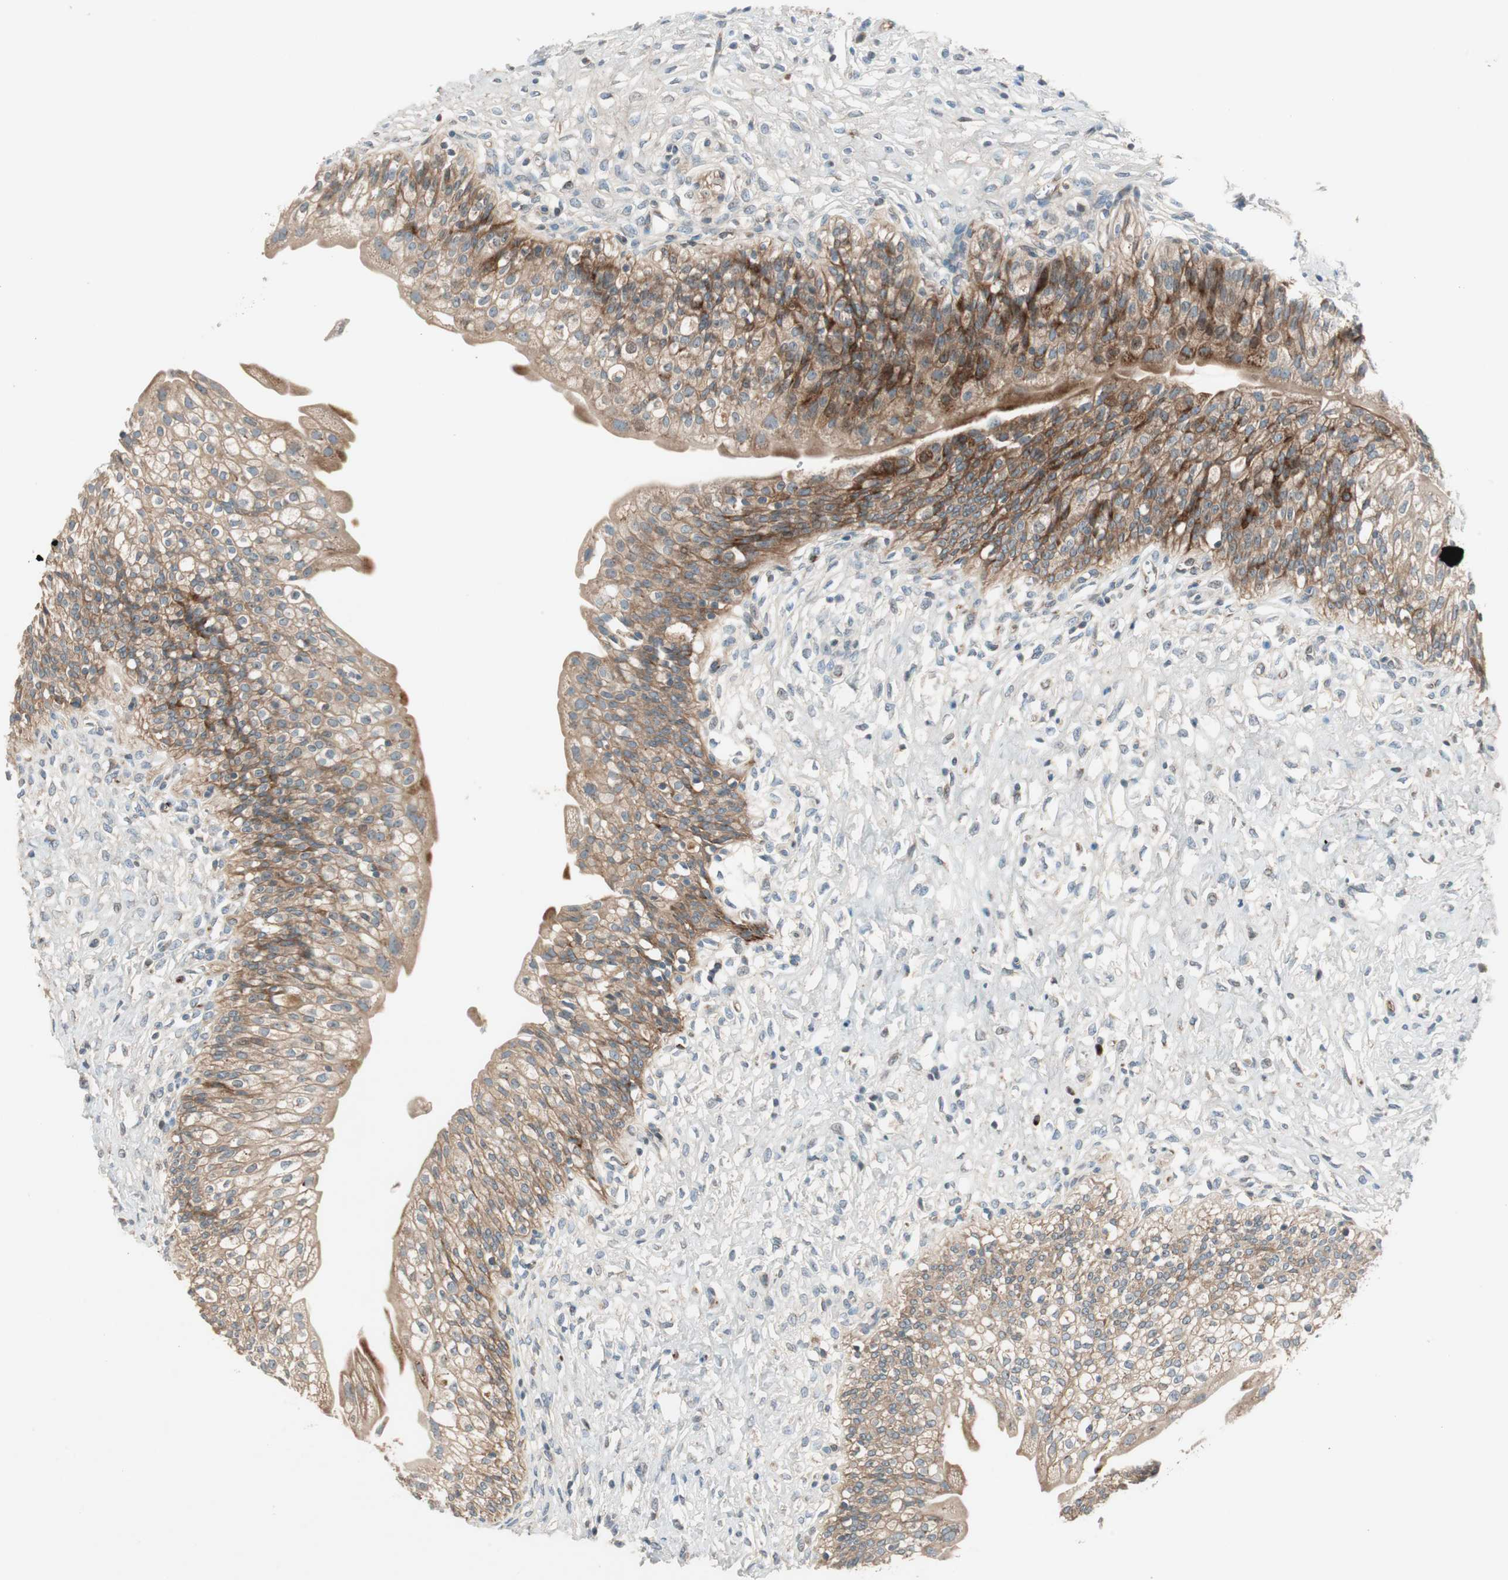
{"staining": {"intensity": "strong", "quantity": ">75%", "location": "cytoplasmic/membranous"}, "tissue": "urinary bladder", "cell_type": "Urothelial cells", "image_type": "normal", "snomed": [{"axis": "morphology", "description": "Normal tissue, NOS"}, {"axis": "morphology", "description": "Inflammation, NOS"}, {"axis": "topography", "description": "Urinary bladder"}], "caption": "Immunohistochemistry (IHC) of benign human urinary bladder demonstrates high levels of strong cytoplasmic/membranous staining in about >75% of urothelial cells.", "gene": "APOO", "patient": {"sex": "female", "age": 80}}